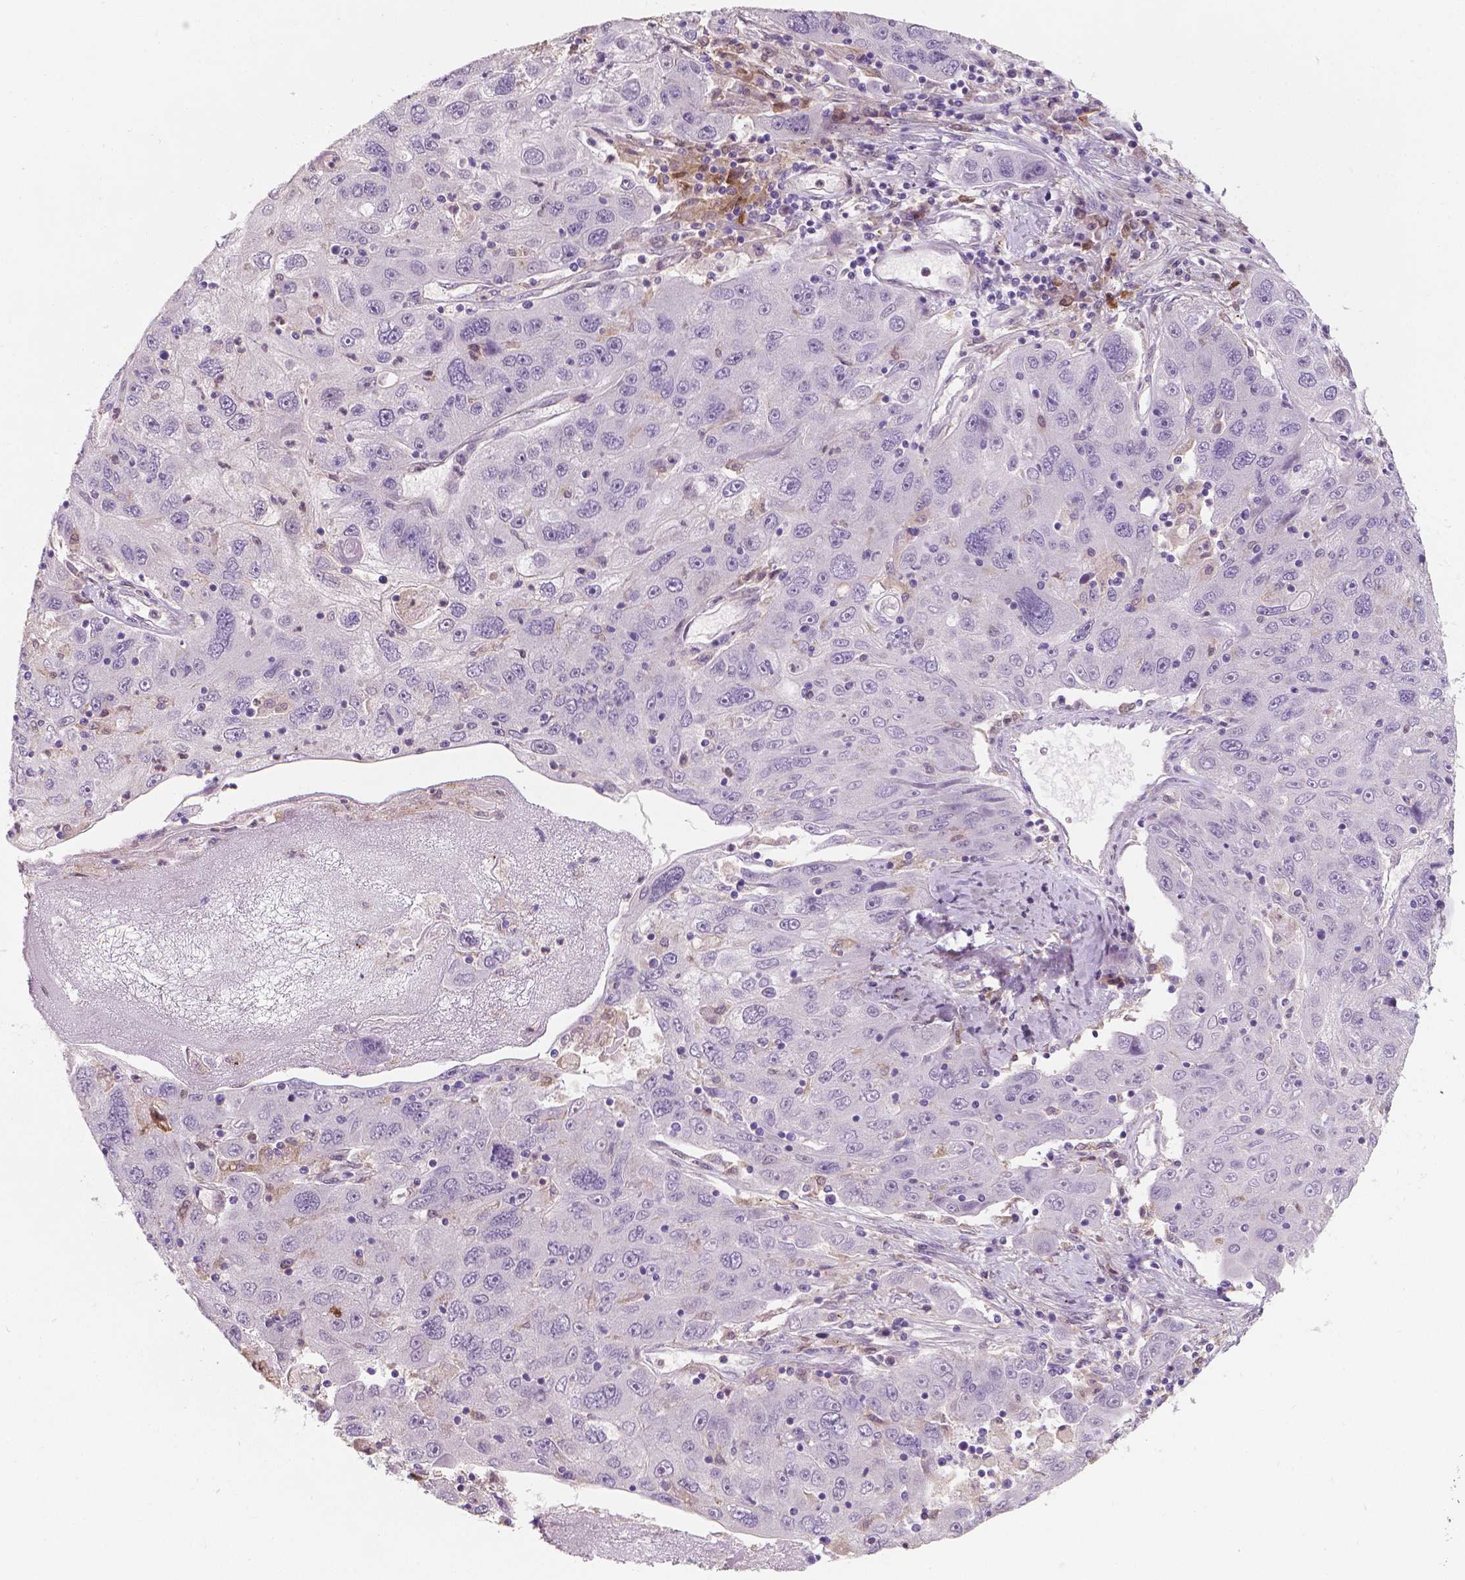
{"staining": {"intensity": "negative", "quantity": "none", "location": "none"}, "tissue": "stomach cancer", "cell_type": "Tumor cells", "image_type": "cancer", "snomed": [{"axis": "morphology", "description": "Adenocarcinoma, NOS"}, {"axis": "topography", "description": "Stomach"}], "caption": "IHC of human stomach cancer (adenocarcinoma) shows no positivity in tumor cells.", "gene": "TNFAIP2", "patient": {"sex": "male", "age": 56}}